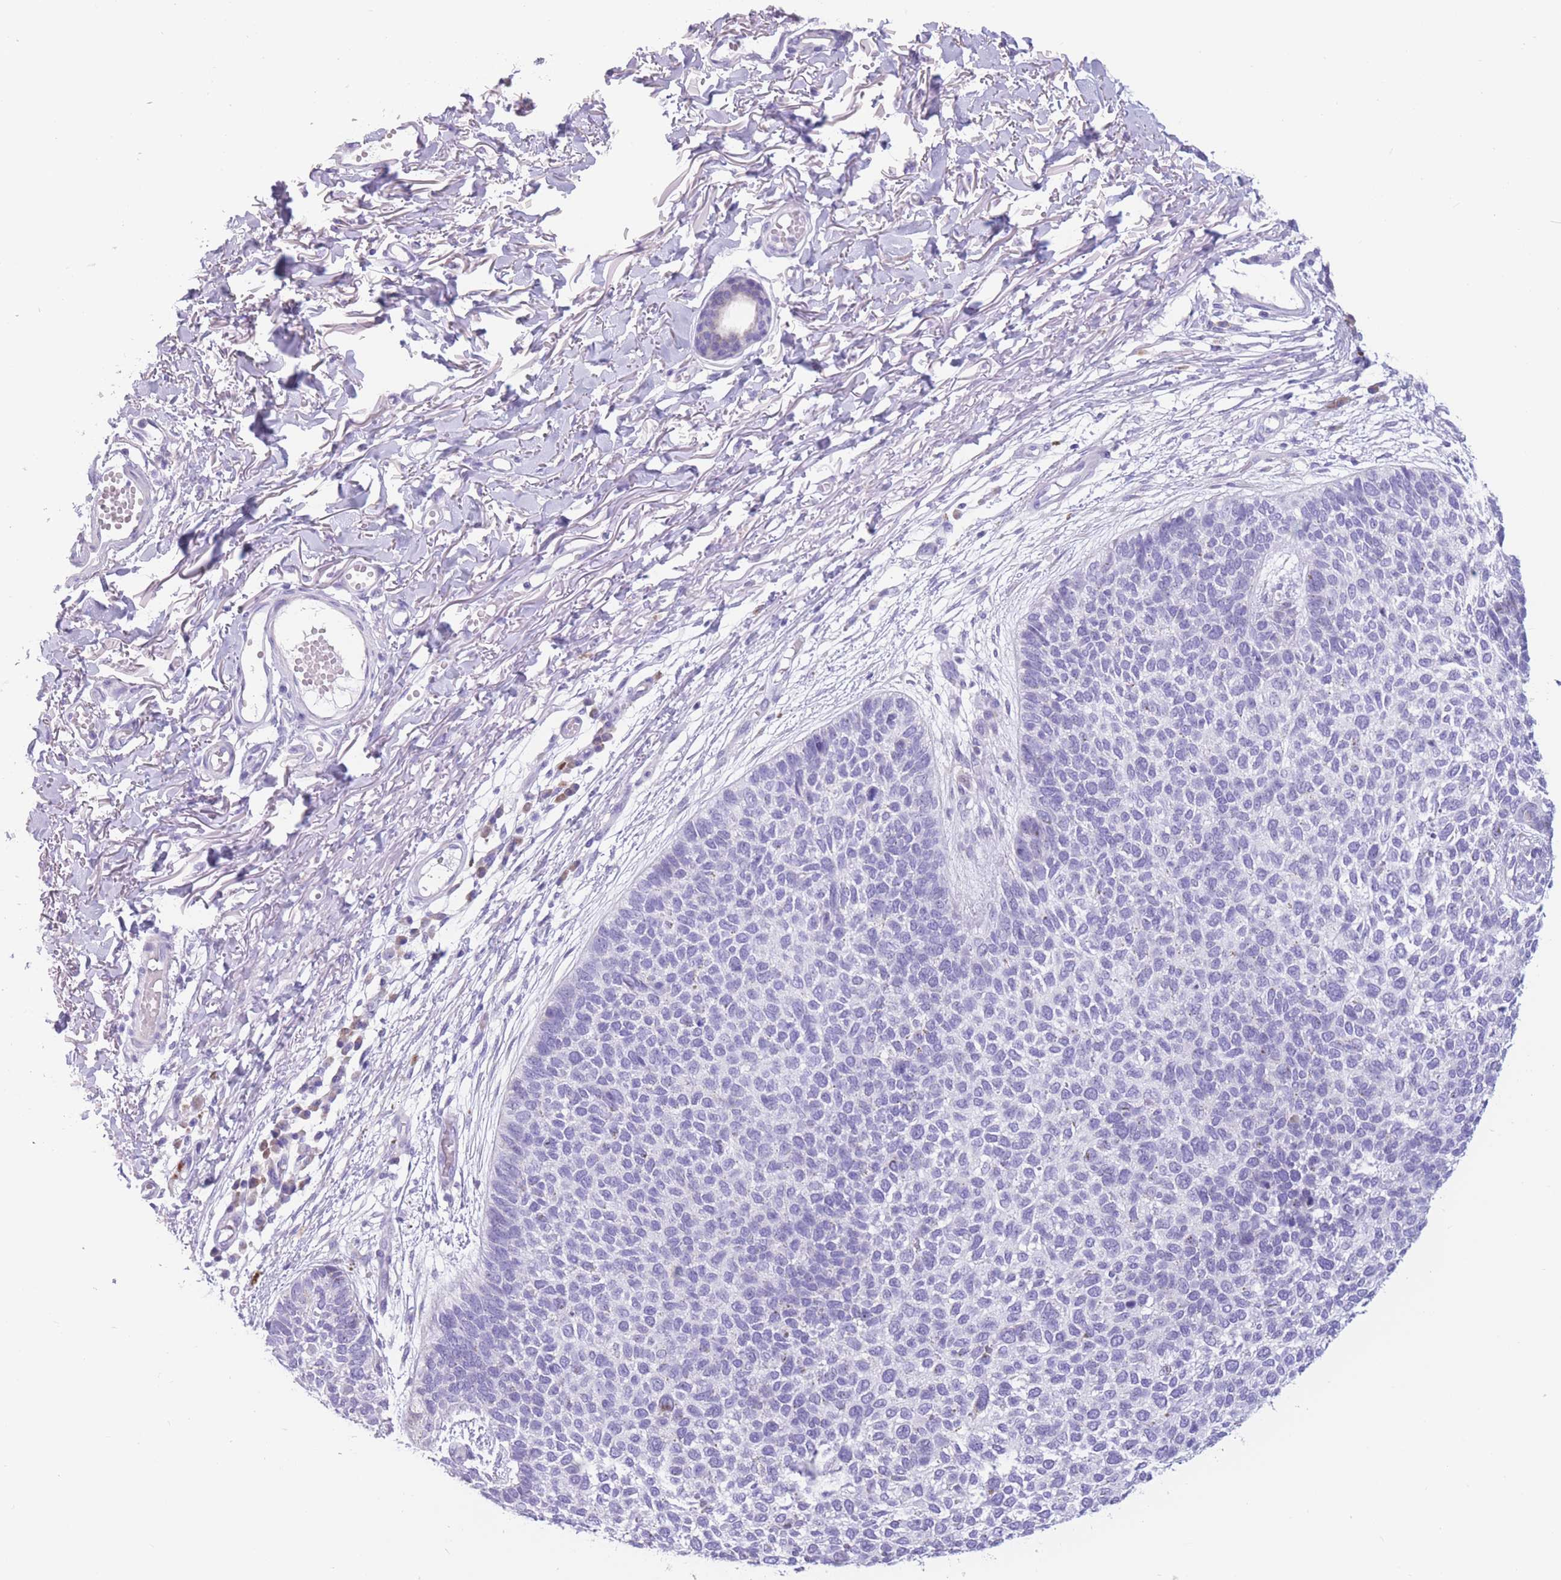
{"staining": {"intensity": "negative", "quantity": "none", "location": "none"}, "tissue": "skin cancer", "cell_type": "Tumor cells", "image_type": "cancer", "snomed": [{"axis": "morphology", "description": "Basal cell carcinoma"}, {"axis": "topography", "description": "Skin"}], "caption": "Basal cell carcinoma (skin) was stained to show a protein in brown. There is no significant expression in tumor cells.", "gene": "COL27A1", "patient": {"sex": "female", "age": 84}}